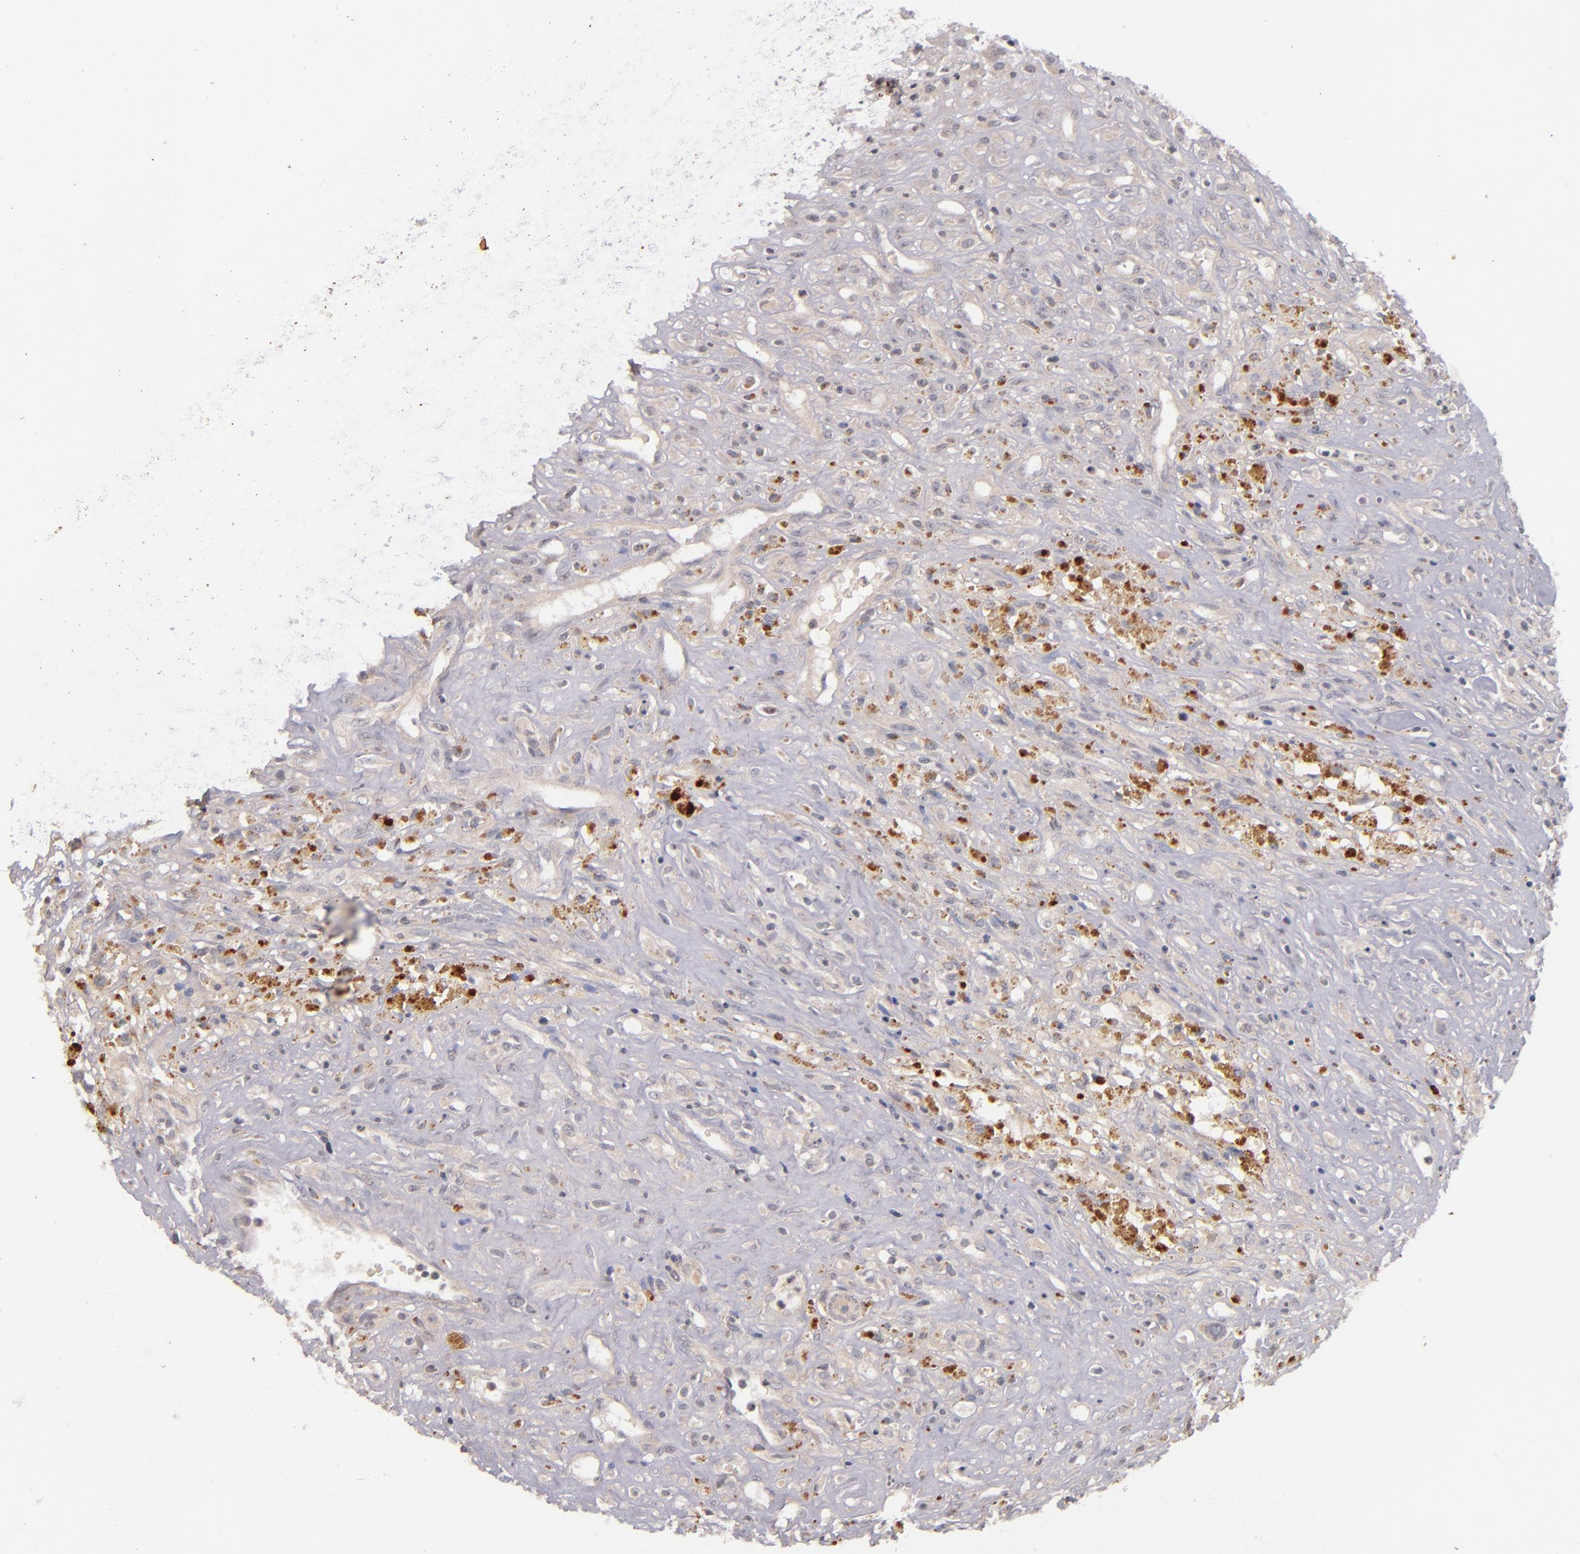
{"staining": {"intensity": "weak", "quantity": "<25%", "location": "cytoplasmic/membranous"}, "tissue": "glioma", "cell_type": "Tumor cells", "image_type": "cancer", "snomed": [{"axis": "morphology", "description": "Glioma, malignant, High grade"}, {"axis": "topography", "description": "Brain"}], "caption": "Tumor cells are negative for brown protein staining in glioma.", "gene": "TSC2", "patient": {"sex": "male", "age": 66}}